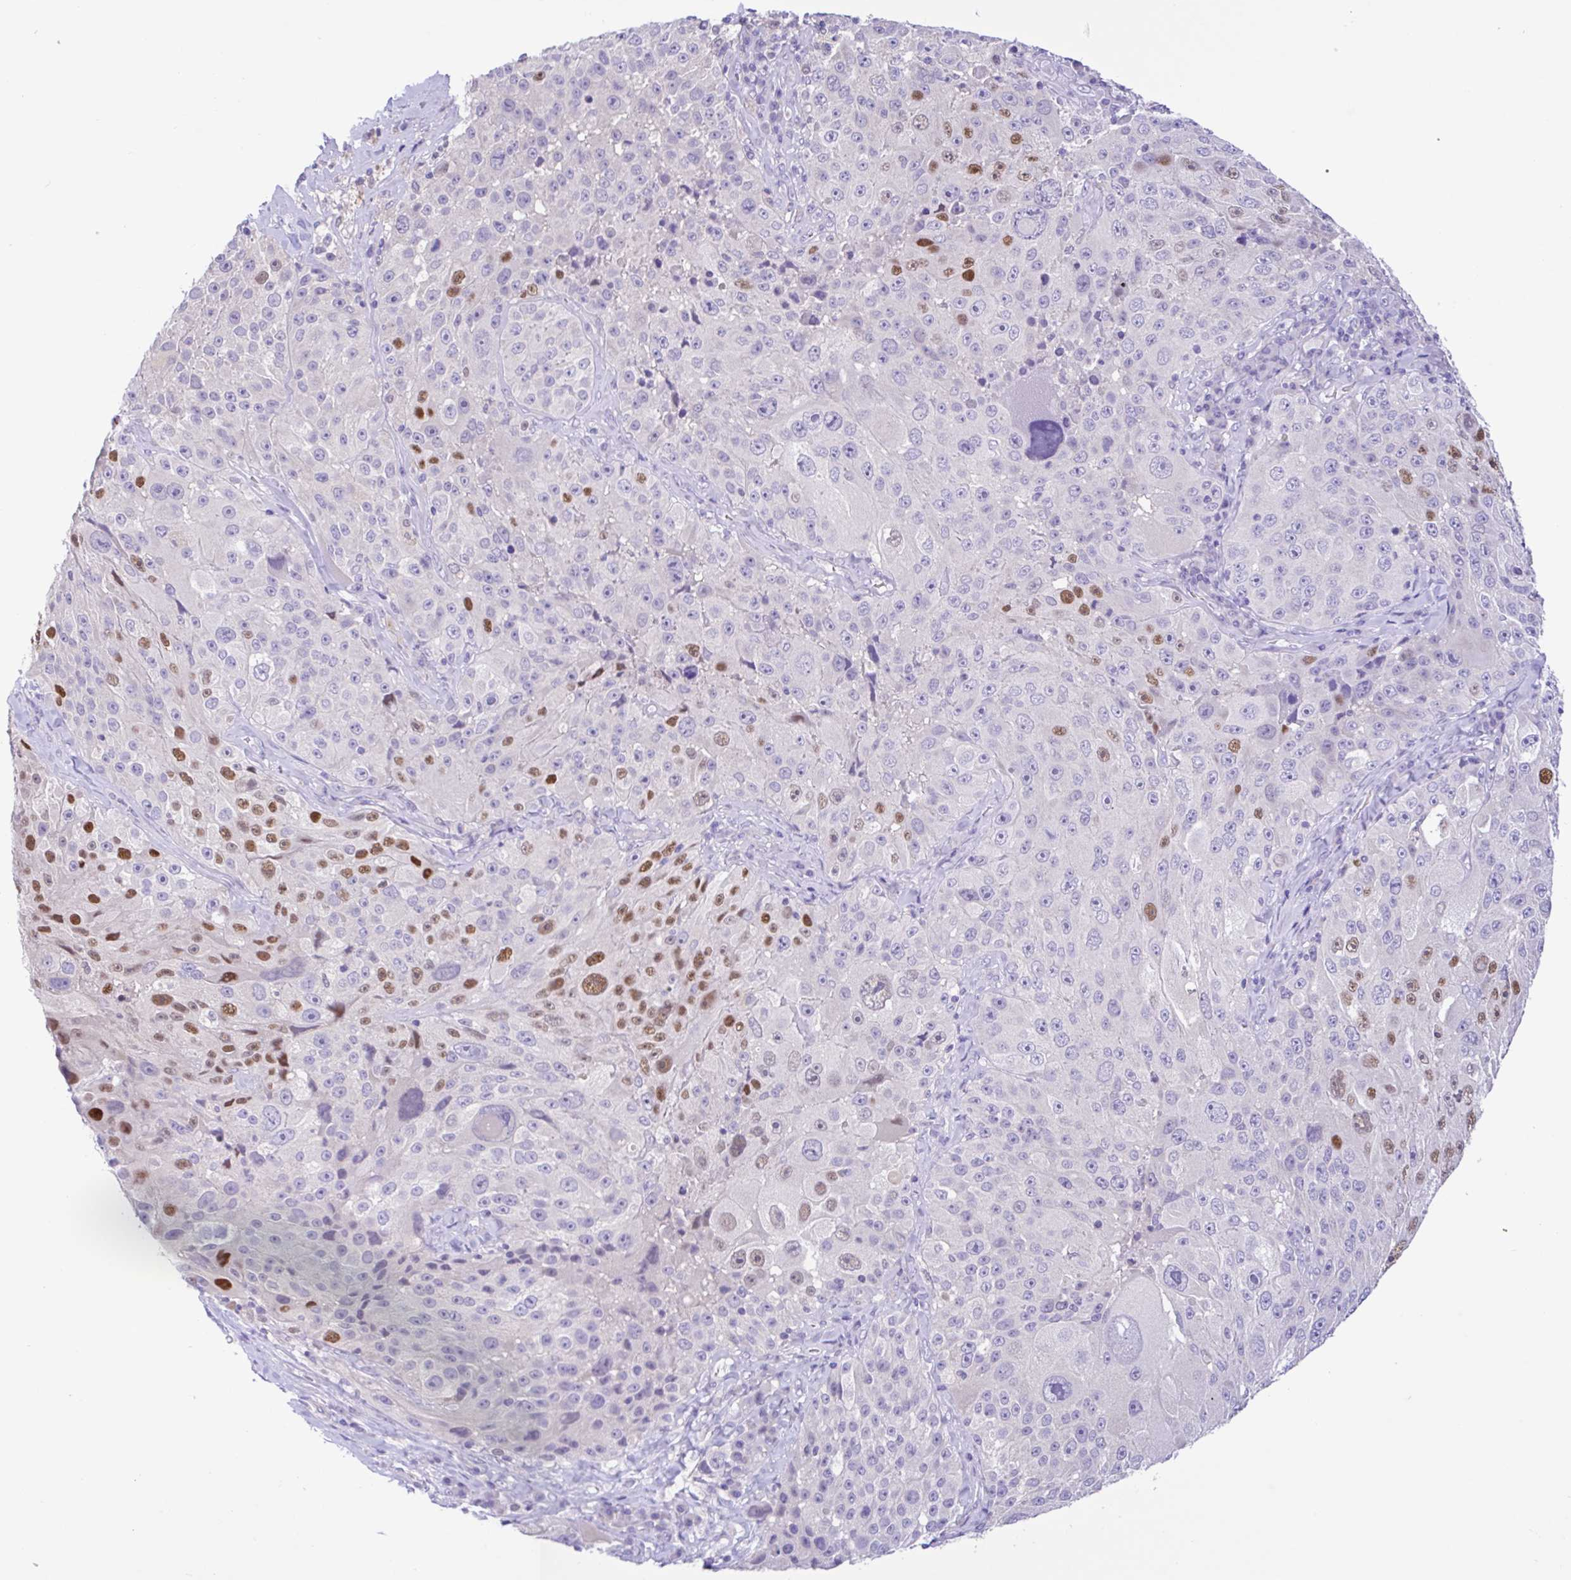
{"staining": {"intensity": "moderate", "quantity": "25%-75%", "location": "nuclear"}, "tissue": "melanoma", "cell_type": "Tumor cells", "image_type": "cancer", "snomed": [{"axis": "morphology", "description": "Malignant melanoma, Metastatic site"}, {"axis": "topography", "description": "Lymph node"}], "caption": "The micrograph demonstrates staining of malignant melanoma (metastatic site), revealing moderate nuclear protein expression (brown color) within tumor cells. The staining is performed using DAB (3,3'-diaminobenzidine) brown chromogen to label protein expression. The nuclei are counter-stained blue using hematoxylin.", "gene": "ANO4", "patient": {"sex": "male", "age": 62}}